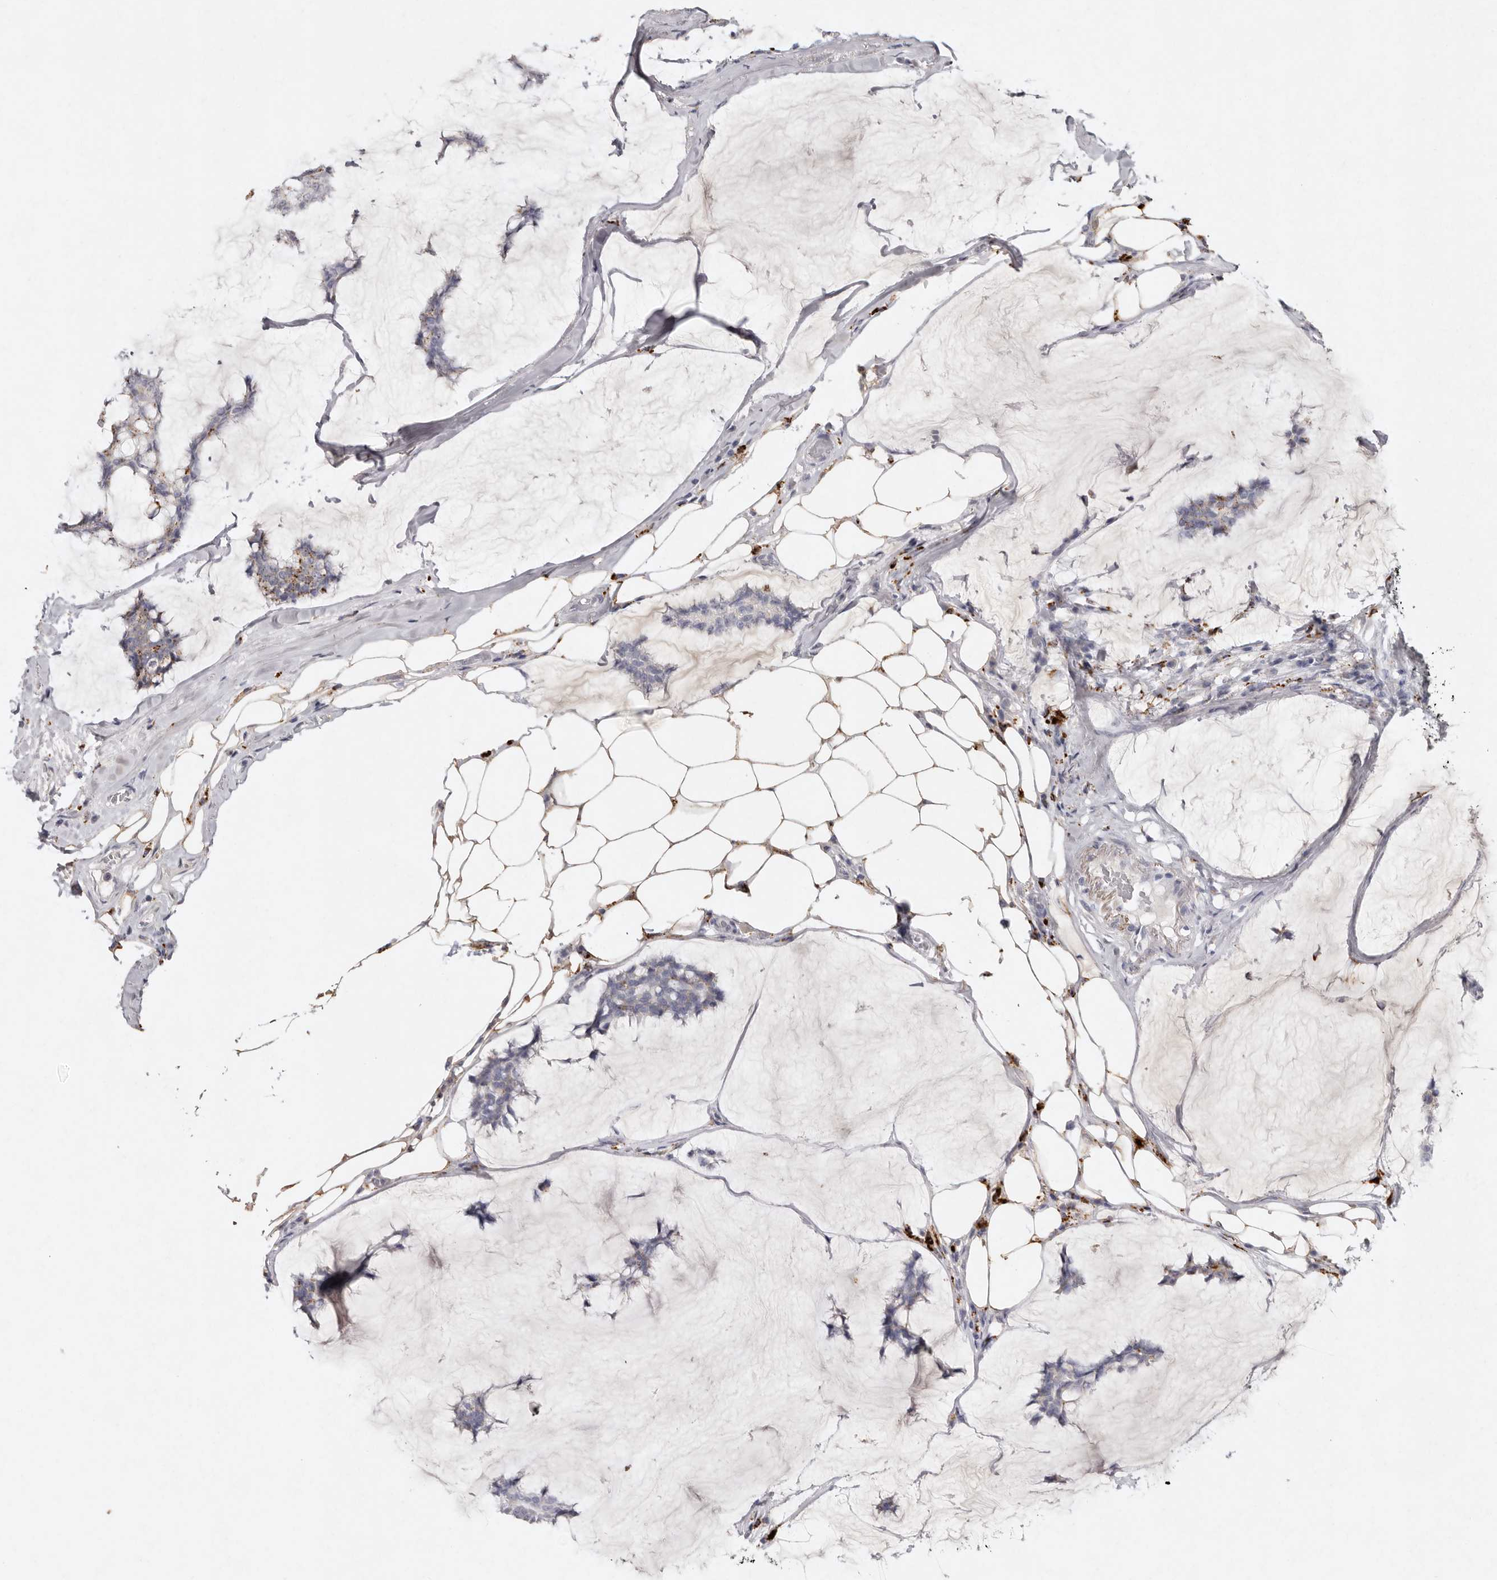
{"staining": {"intensity": "moderate", "quantity": "<25%", "location": "cytoplasmic/membranous"}, "tissue": "breast cancer", "cell_type": "Tumor cells", "image_type": "cancer", "snomed": [{"axis": "morphology", "description": "Duct carcinoma"}, {"axis": "topography", "description": "Breast"}], "caption": "IHC (DAB (3,3'-diaminobenzidine)) staining of human breast intraductal carcinoma demonstrates moderate cytoplasmic/membranous protein positivity in about <25% of tumor cells.", "gene": "FAM185A", "patient": {"sex": "female", "age": 93}}